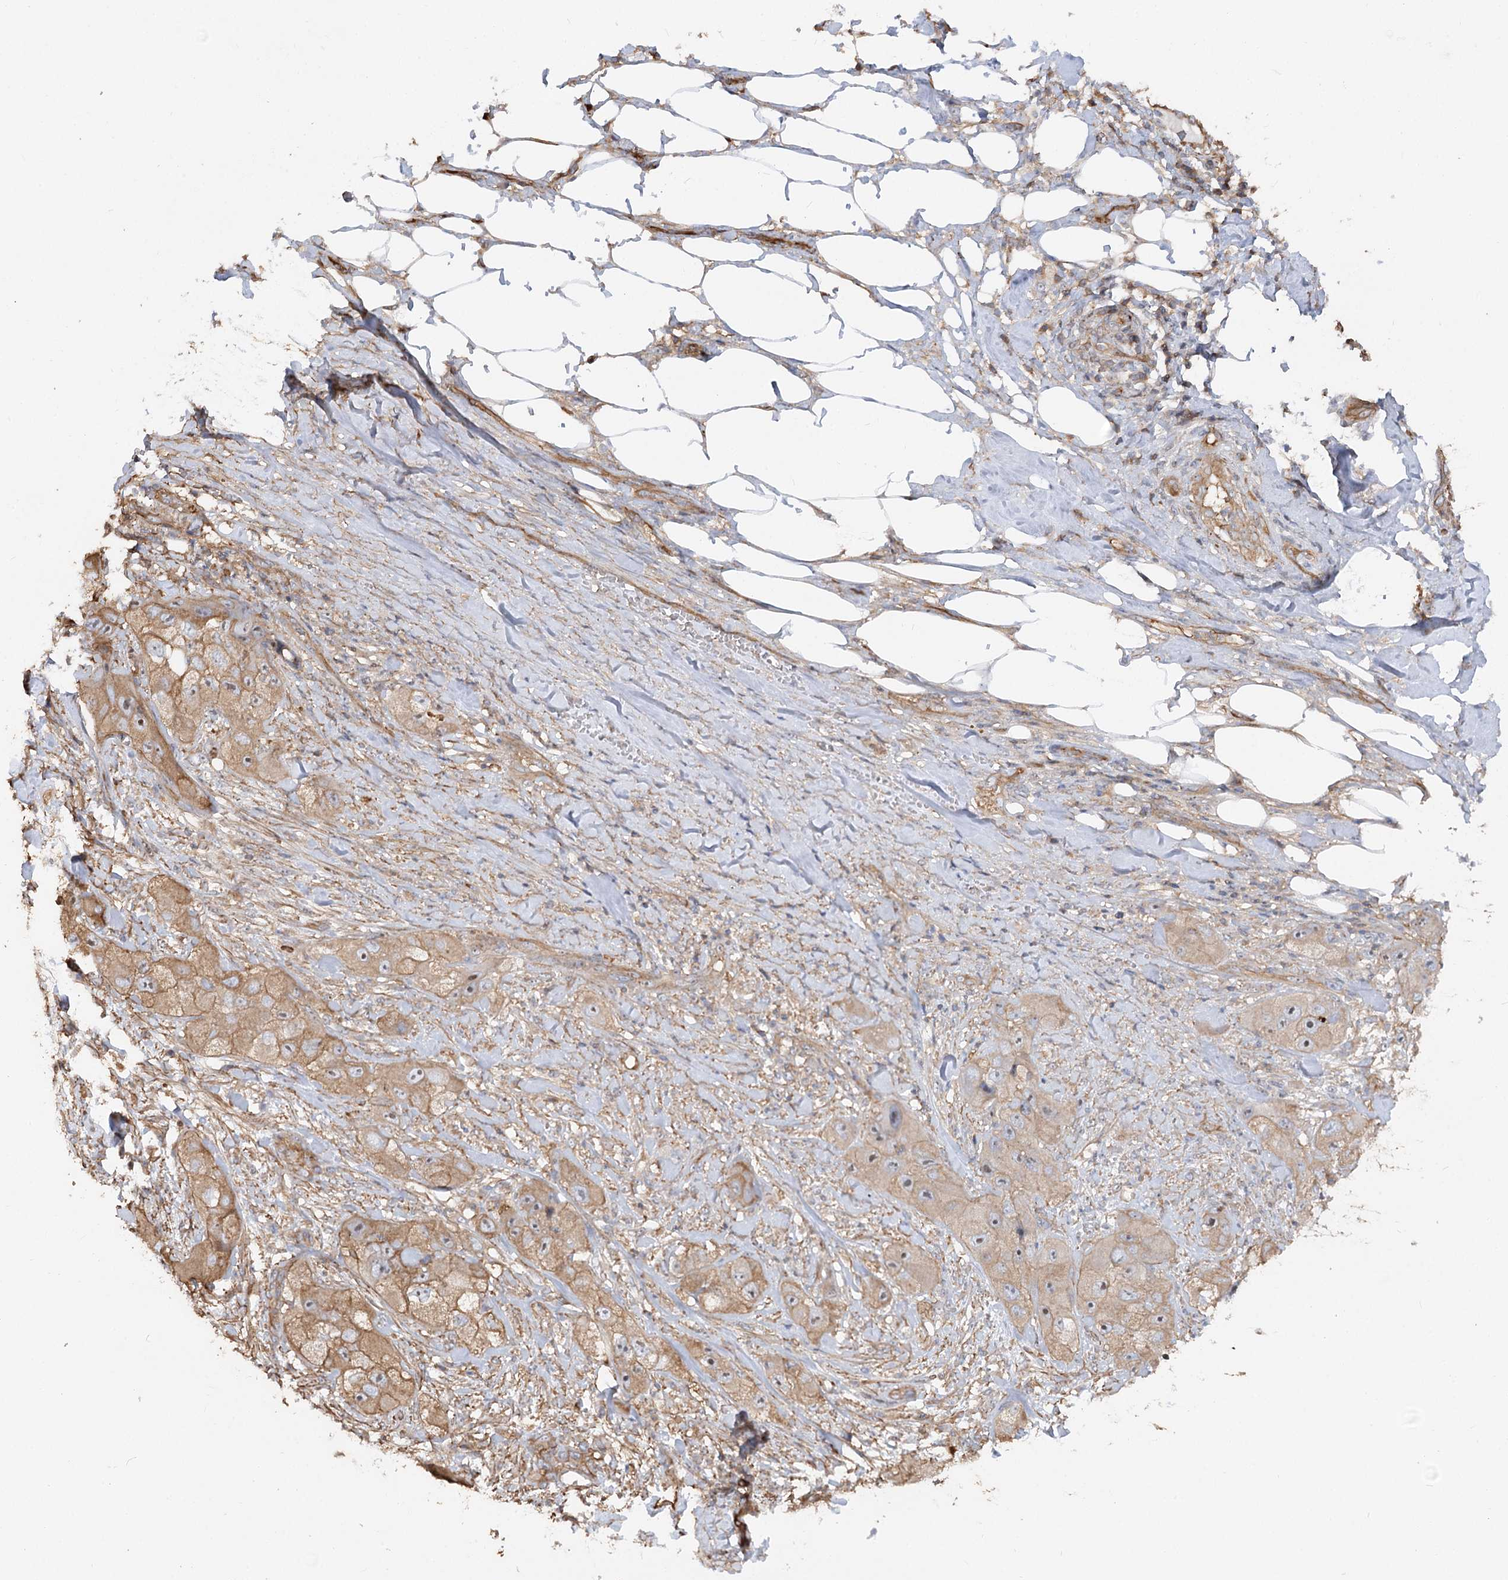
{"staining": {"intensity": "moderate", "quantity": ">75%", "location": "cytoplasmic/membranous"}, "tissue": "skin cancer", "cell_type": "Tumor cells", "image_type": "cancer", "snomed": [{"axis": "morphology", "description": "Squamous cell carcinoma, NOS"}, {"axis": "topography", "description": "Skin"}, {"axis": "topography", "description": "Subcutis"}], "caption": "Immunohistochemistry image of human squamous cell carcinoma (skin) stained for a protein (brown), which shows medium levels of moderate cytoplasmic/membranous staining in approximately >75% of tumor cells.", "gene": "WDR36", "patient": {"sex": "male", "age": 73}}